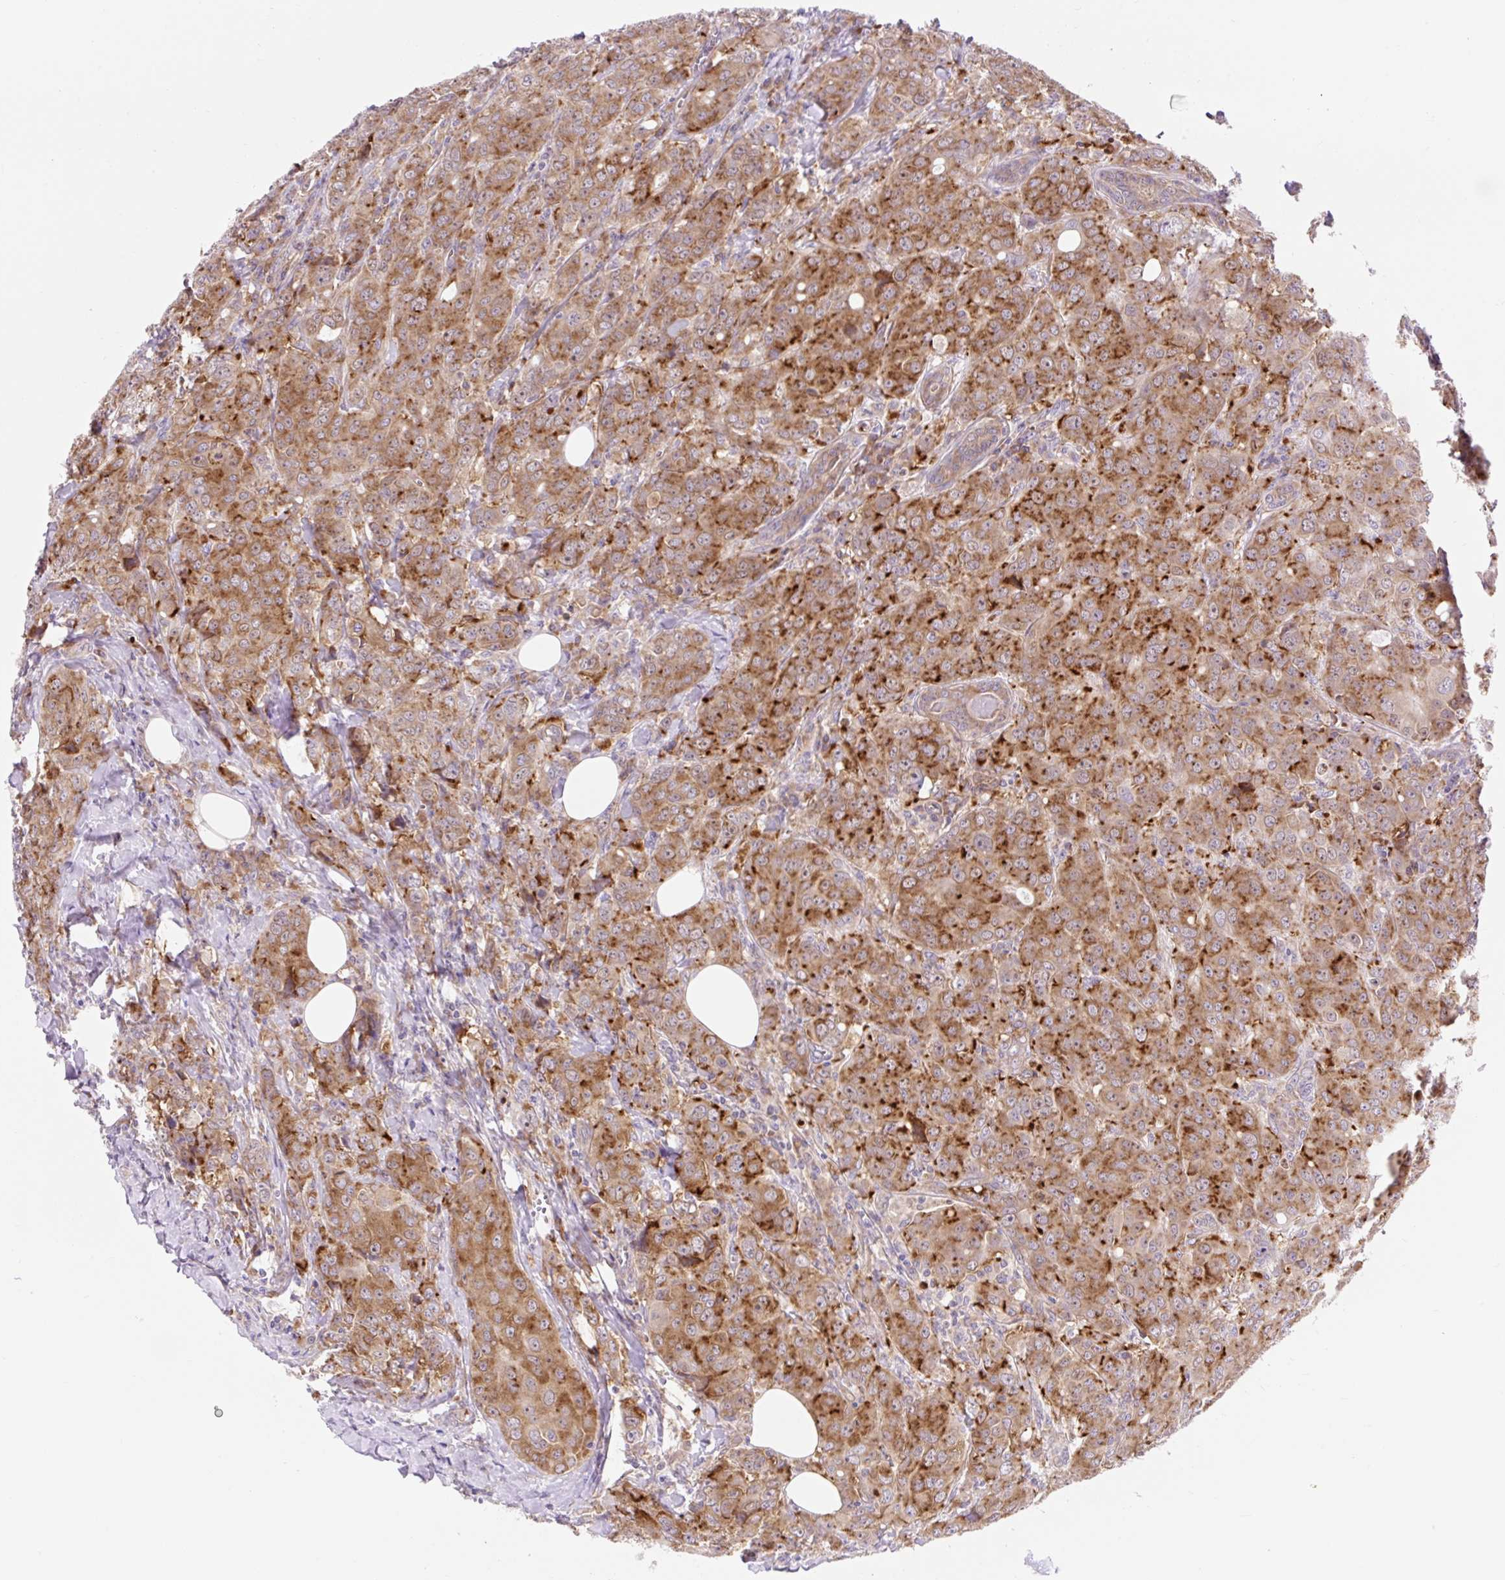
{"staining": {"intensity": "strong", "quantity": ">75%", "location": "cytoplasmic/membranous"}, "tissue": "breast cancer", "cell_type": "Tumor cells", "image_type": "cancer", "snomed": [{"axis": "morphology", "description": "Duct carcinoma"}, {"axis": "topography", "description": "Breast"}], "caption": "Immunohistochemistry (IHC) of breast cancer shows high levels of strong cytoplasmic/membranous expression in about >75% of tumor cells.", "gene": "GPR45", "patient": {"sex": "female", "age": 43}}